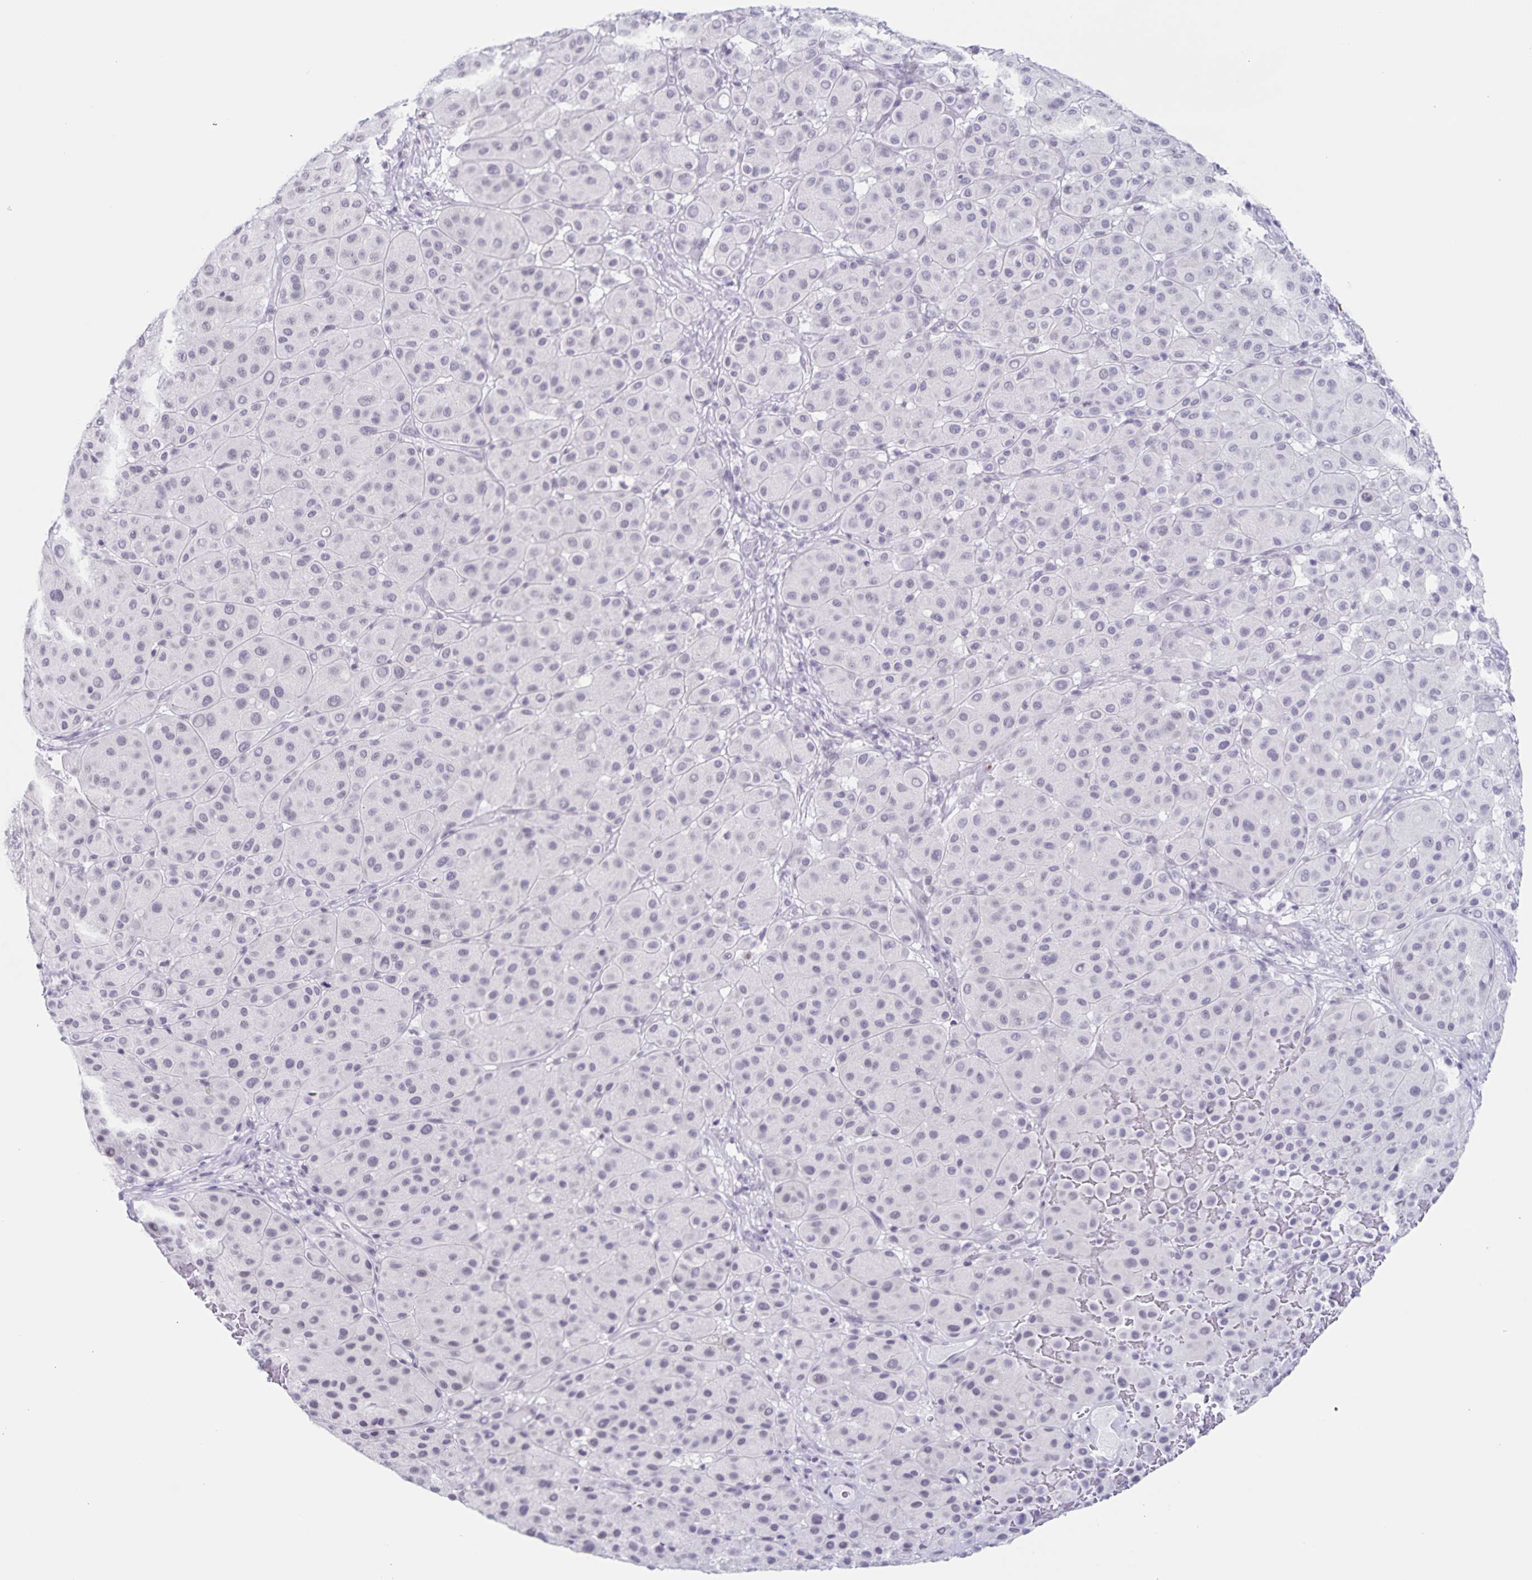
{"staining": {"intensity": "negative", "quantity": "none", "location": "none"}, "tissue": "melanoma", "cell_type": "Tumor cells", "image_type": "cancer", "snomed": [{"axis": "morphology", "description": "Malignant melanoma, Metastatic site"}, {"axis": "topography", "description": "Smooth muscle"}], "caption": "This is an IHC histopathology image of human malignant melanoma (metastatic site). There is no expression in tumor cells.", "gene": "LCE6A", "patient": {"sex": "male", "age": 41}}